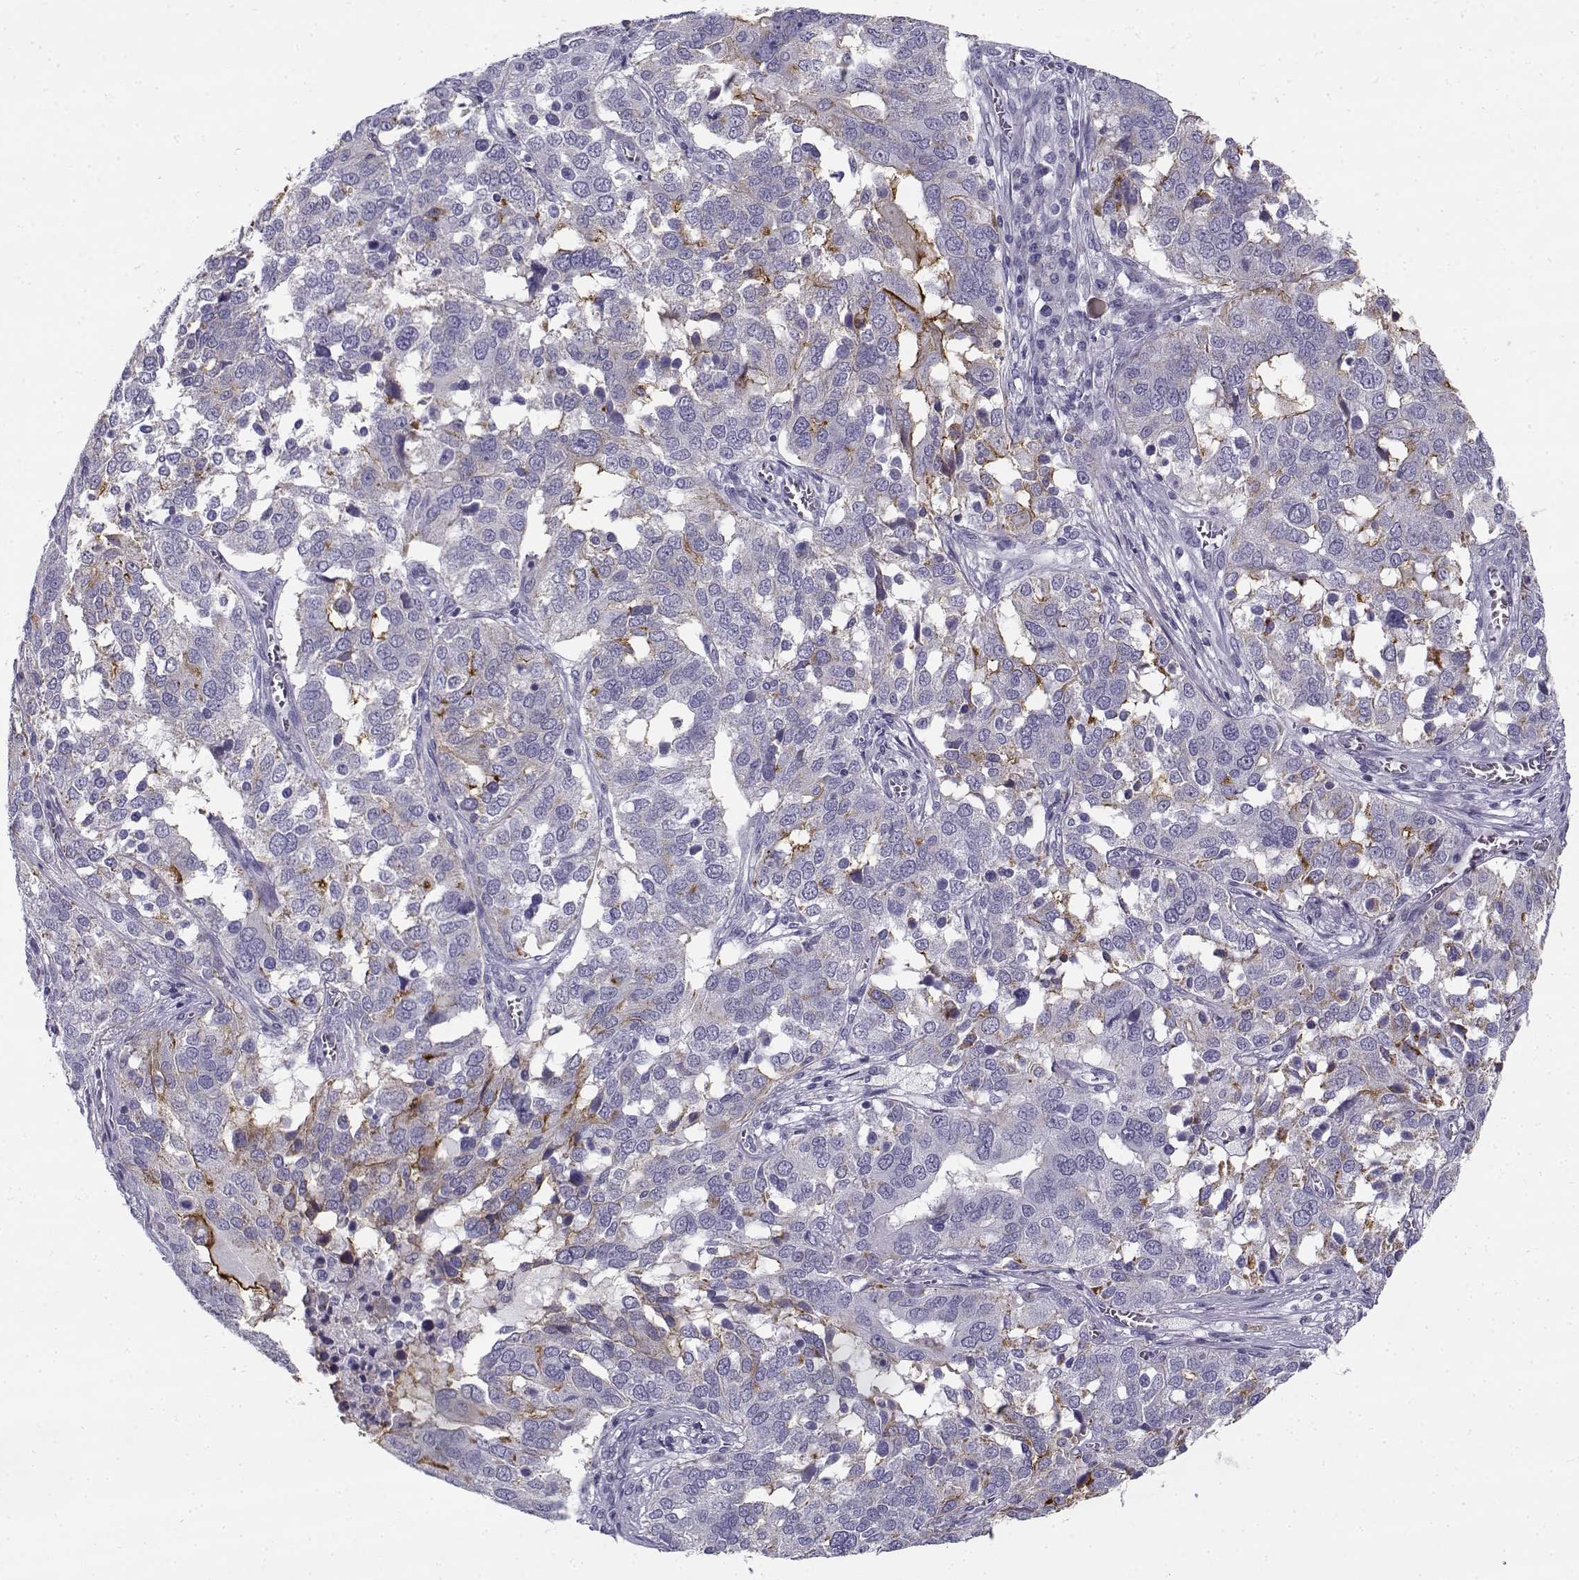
{"staining": {"intensity": "negative", "quantity": "none", "location": "none"}, "tissue": "ovarian cancer", "cell_type": "Tumor cells", "image_type": "cancer", "snomed": [{"axis": "morphology", "description": "Carcinoma, endometroid"}, {"axis": "topography", "description": "Soft tissue"}, {"axis": "topography", "description": "Ovary"}], "caption": "Ovarian endometroid carcinoma was stained to show a protein in brown. There is no significant staining in tumor cells.", "gene": "CREB3L3", "patient": {"sex": "female", "age": 52}}